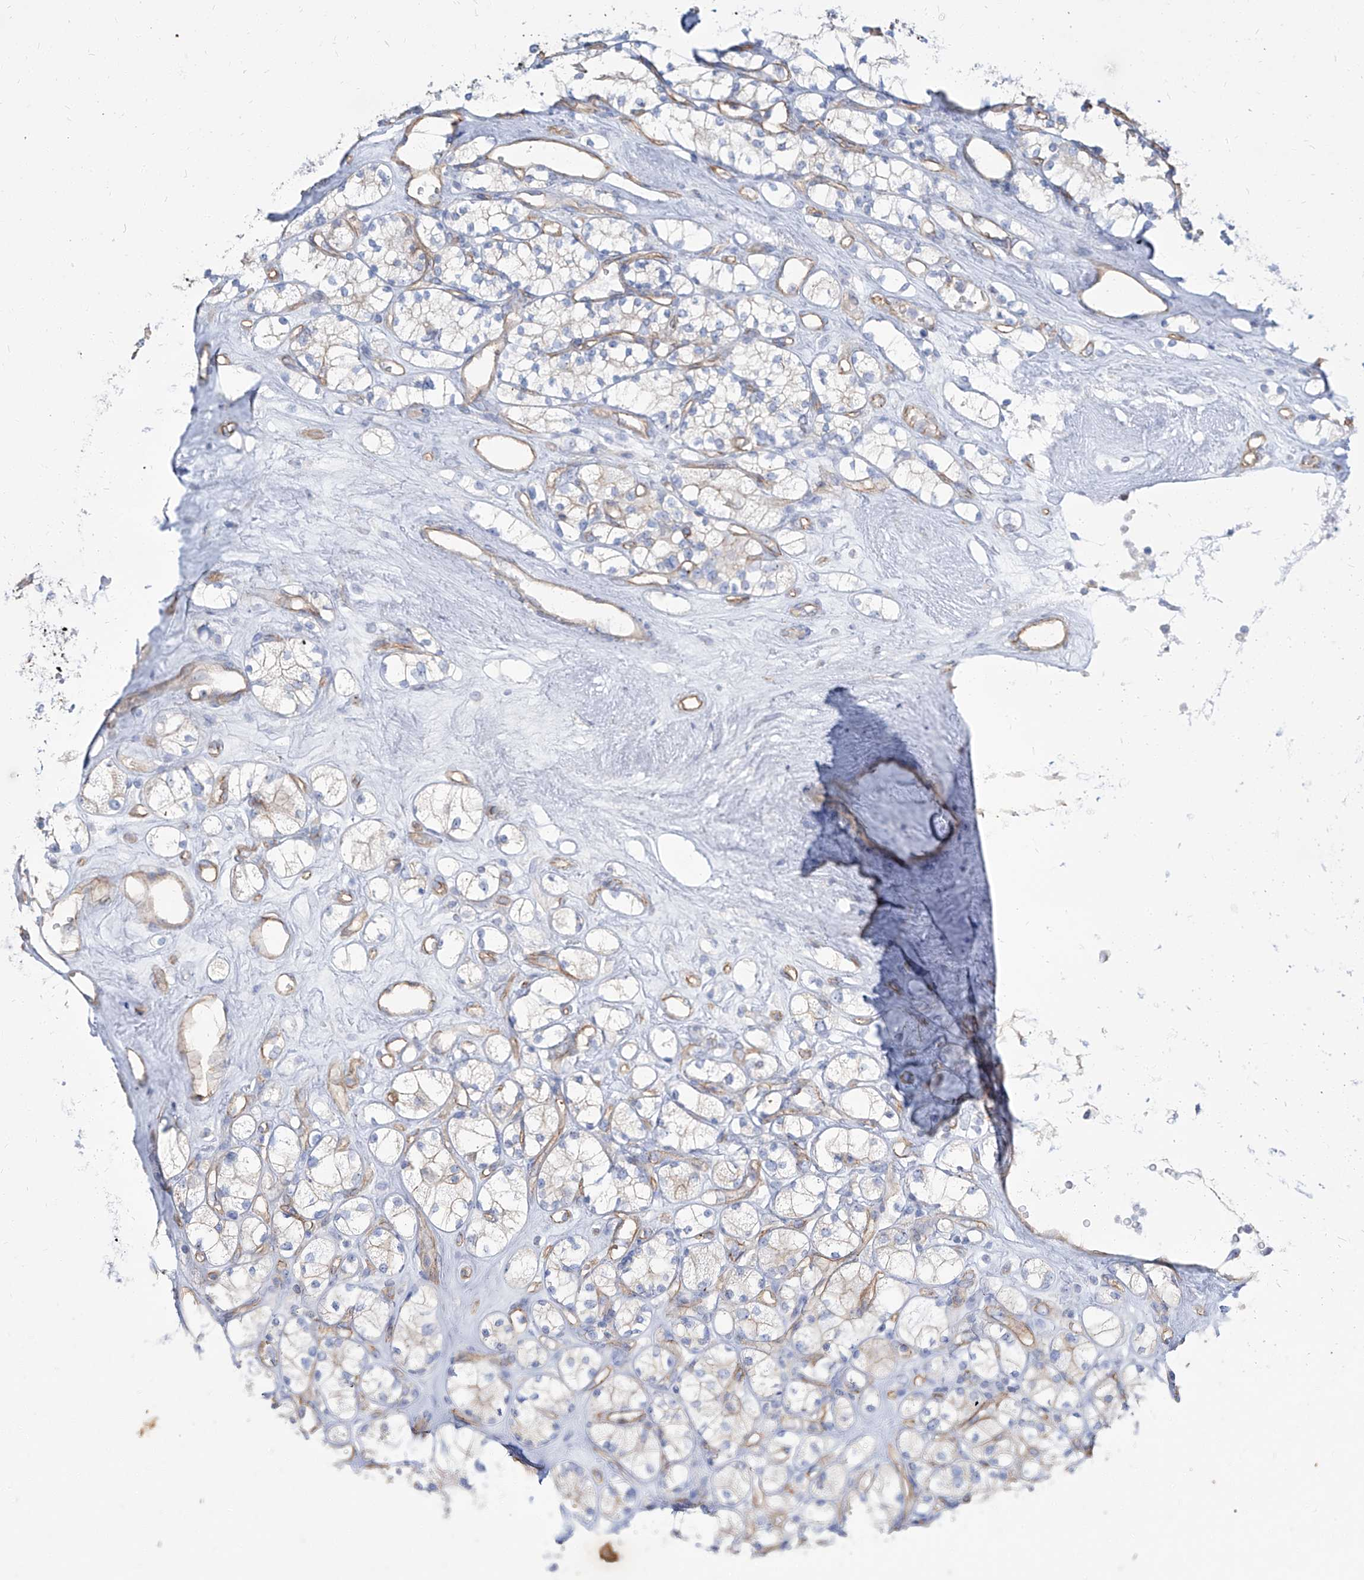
{"staining": {"intensity": "negative", "quantity": "none", "location": "none"}, "tissue": "renal cancer", "cell_type": "Tumor cells", "image_type": "cancer", "snomed": [{"axis": "morphology", "description": "Adenocarcinoma, NOS"}, {"axis": "topography", "description": "Kidney"}], "caption": "This is an IHC image of renal adenocarcinoma. There is no positivity in tumor cells.", "gene": "TXLNB", "patient": {"sex": "male", "age": 77}}